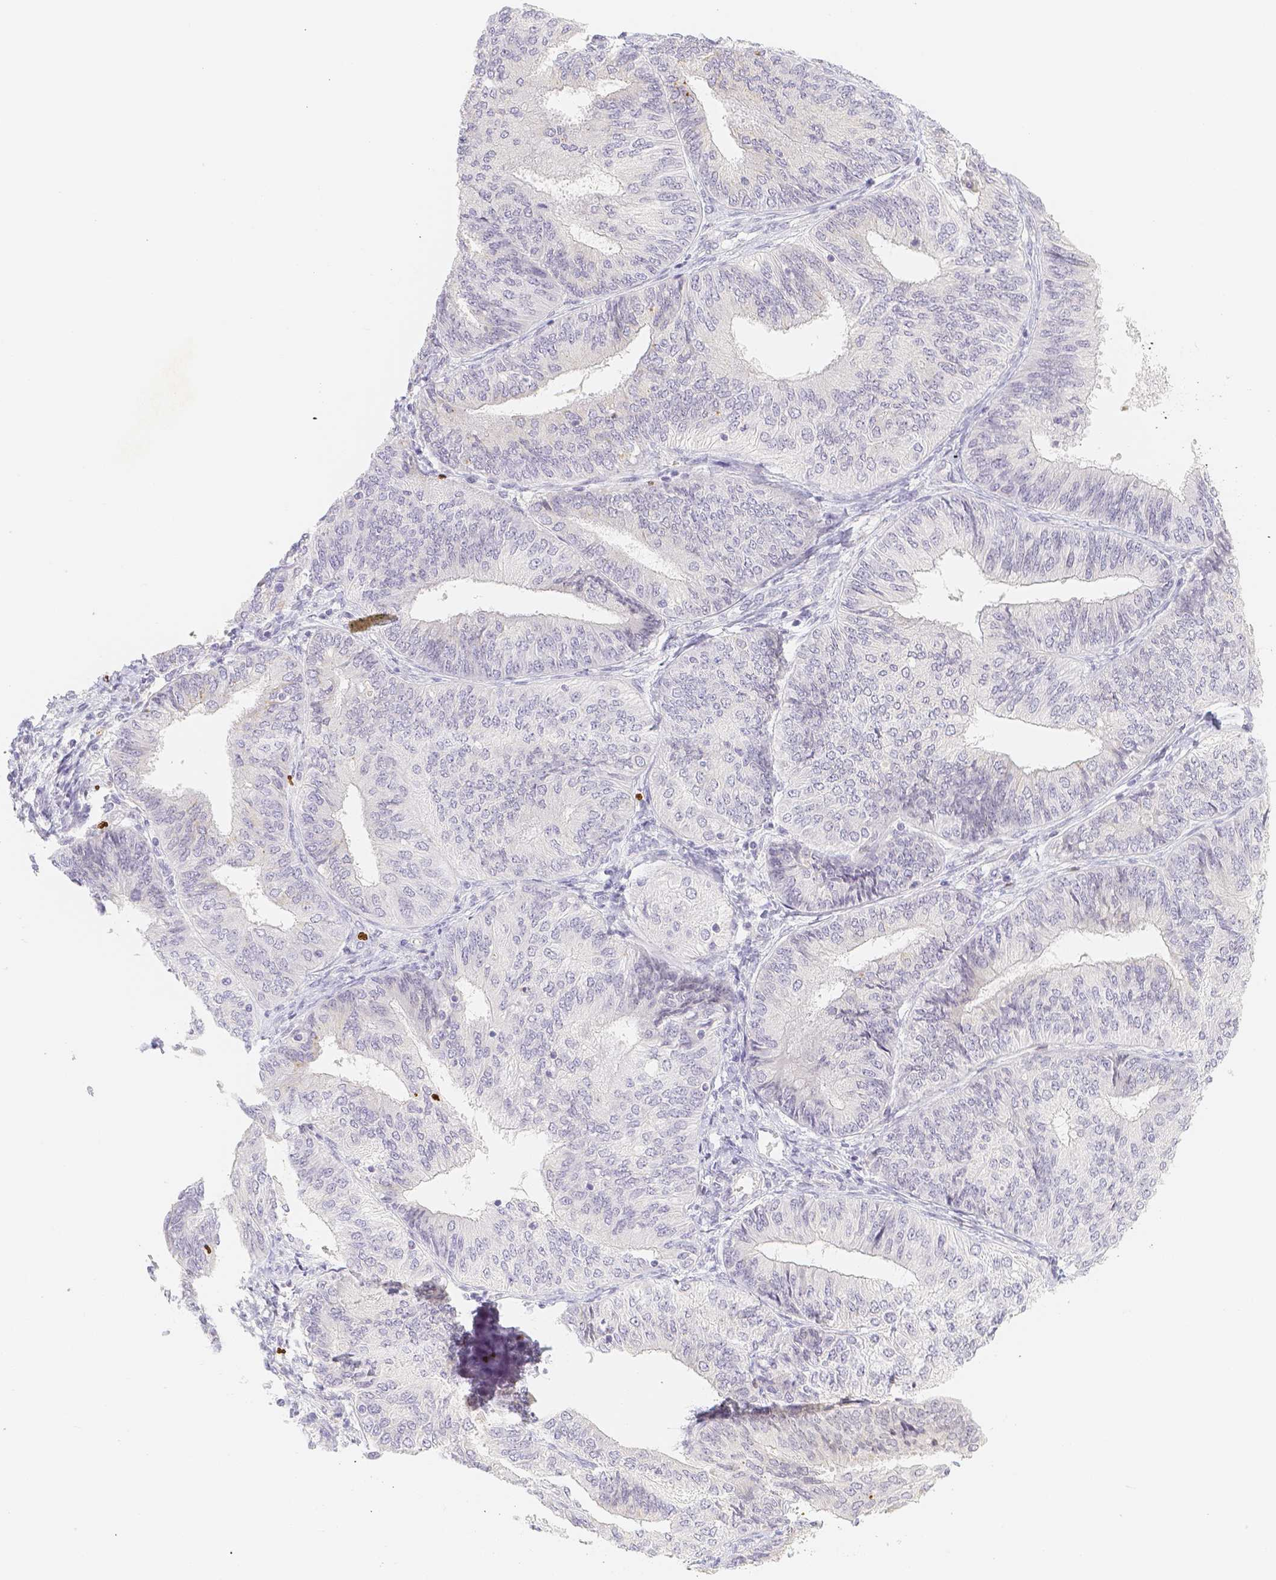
{"staining": {"intensity": "negative", "quantity": "none", "location": "none"}, "tissue": "endometrial cancer", "cell_type": "Tumor cells", "image_type": "cancer", "snomed": [{"axis": "morphology", "description": "Adenocarcinoma, NOS"}, {"axis": "topography", "description": "Endometrium"}], "caption": "Tumor cells are negative for brown protein staining in endometrial adenocarcinoma.", "gene": "PADI4", "patient": {"sex": "female", "age": 58}}